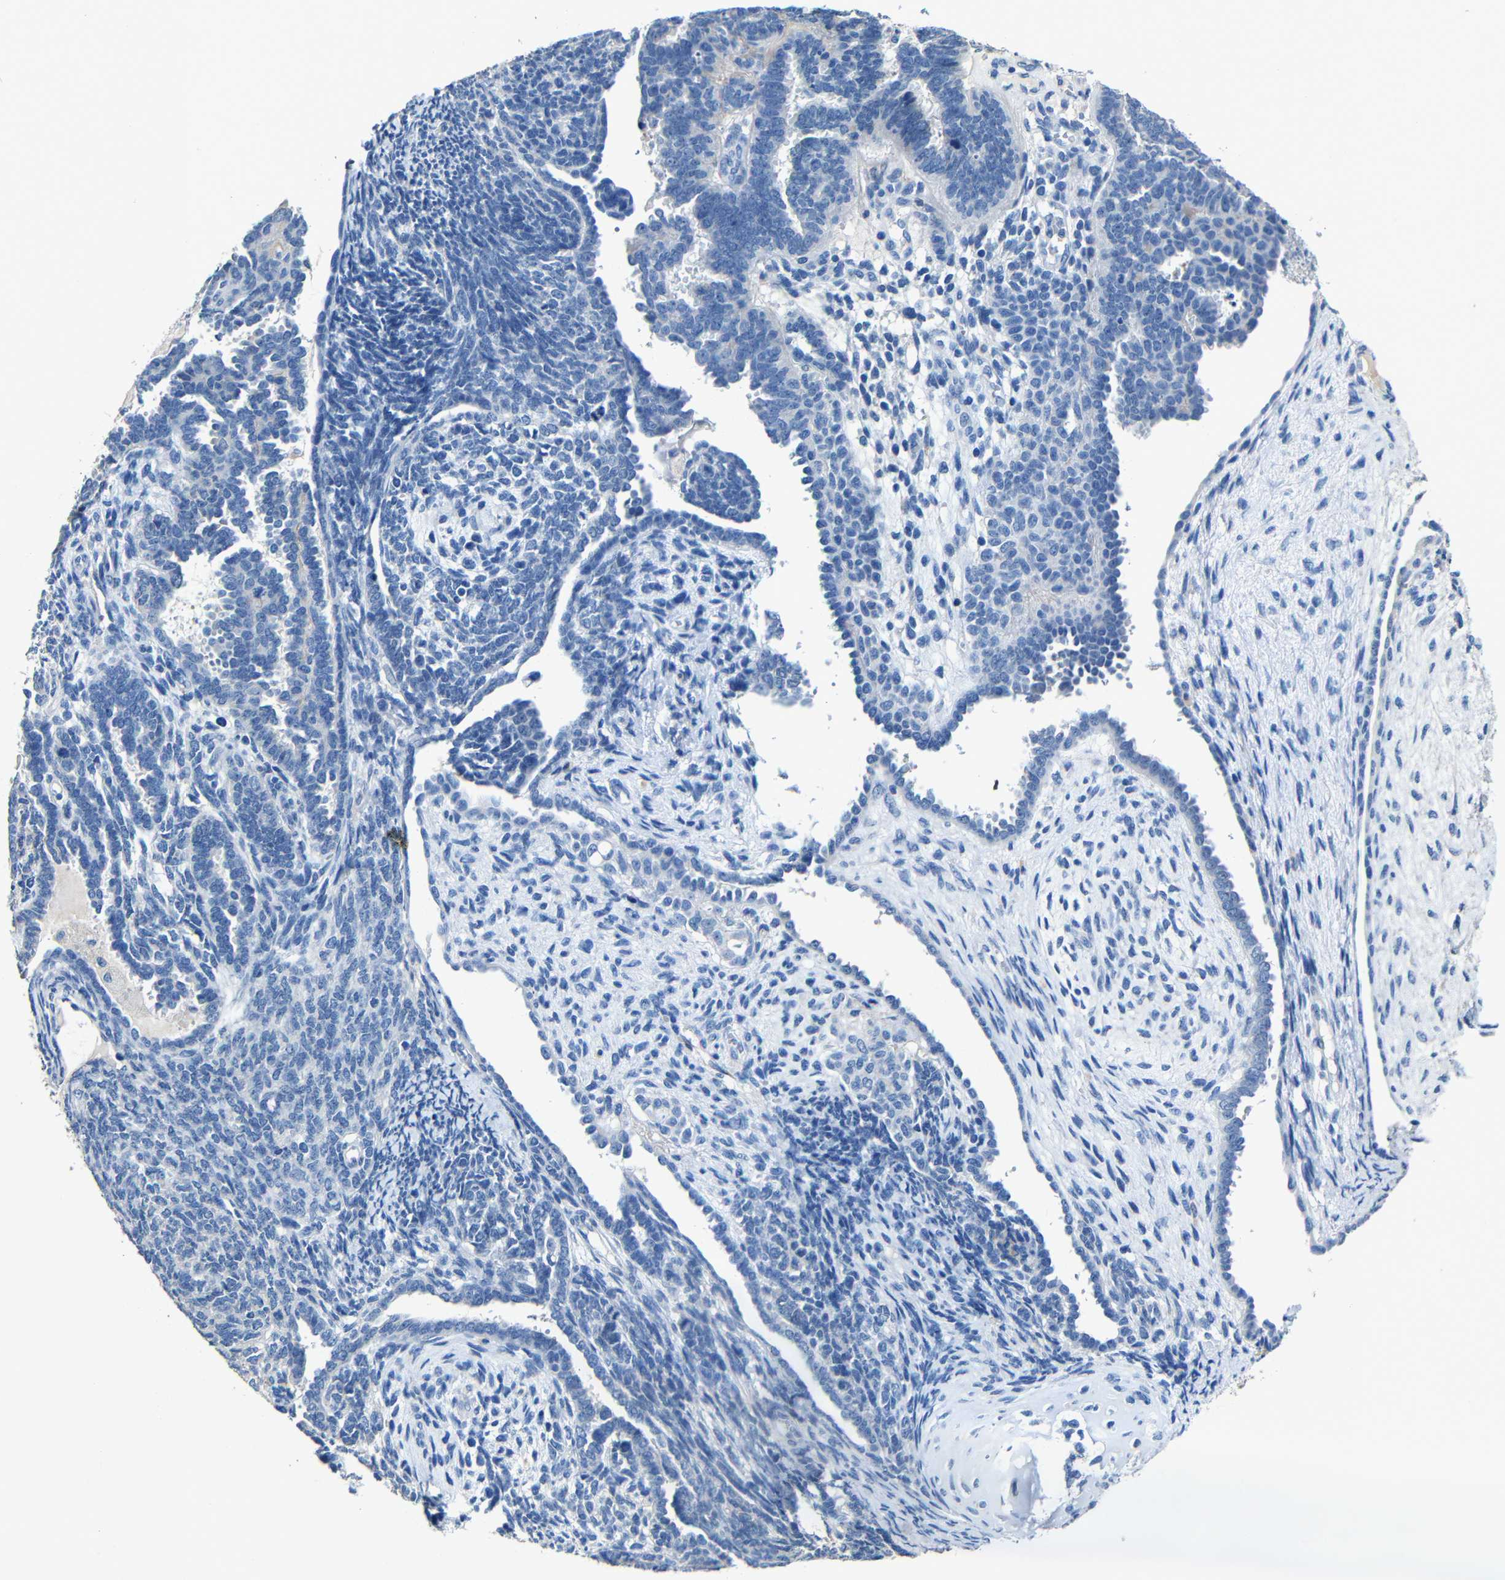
{"staining": {"intensity": "negative", "quantity": "none", "location": "none"}, "tissue": "endometrial cancer", "cell_type": "Tumor cells", "image_type": "cancer", "snomed": [{"axis": "morphology", "description": "Neoplasm, malignant, NOS"}, {"axis": "topography", "description": "Endometrium"}], "caption": "The IHC photomicrograph has no significant expression in tumor cells of endometrial cancer (neoplasm (malignant)) tissue.", "gene": "ACKR2", "patient": {"sex": "female", "age": 74}}